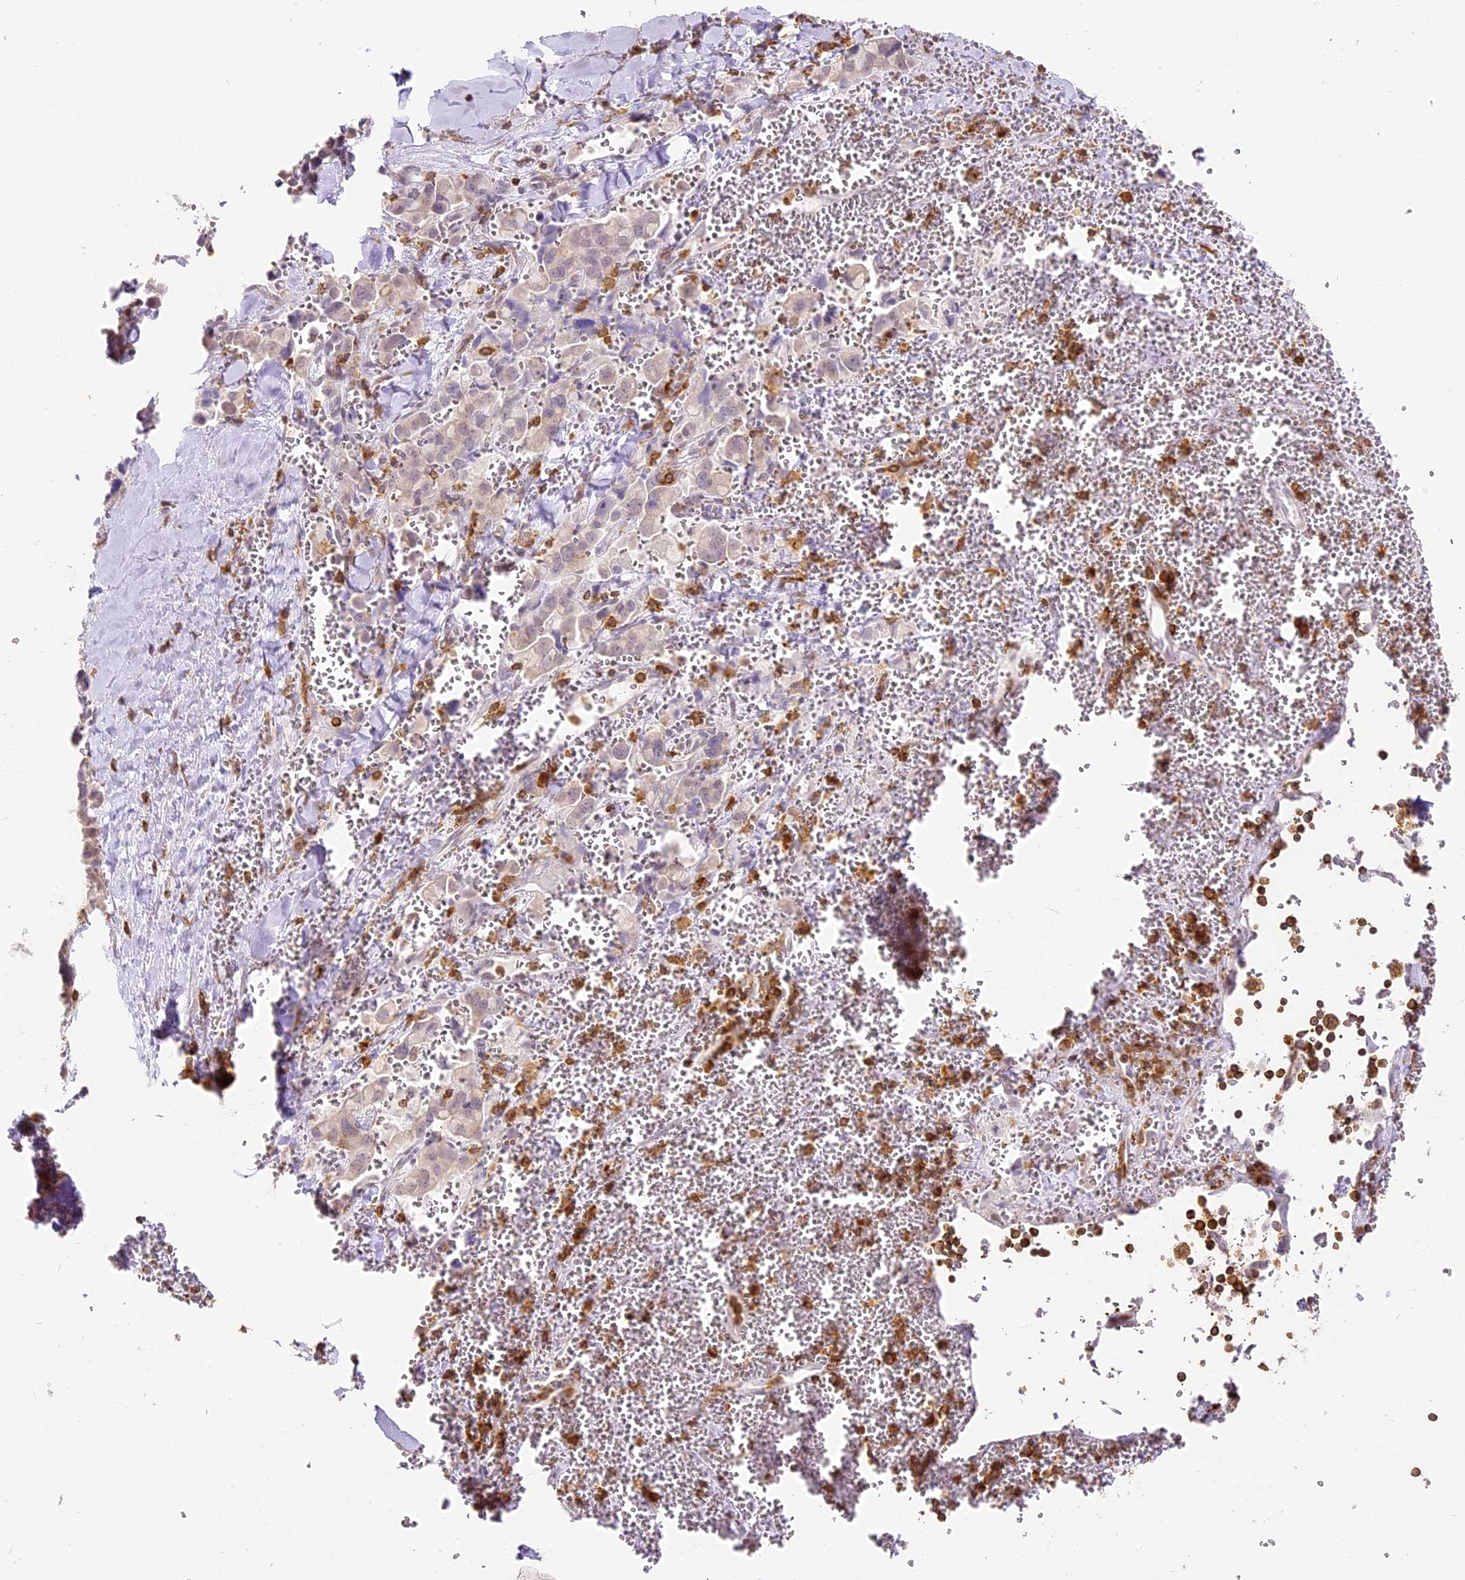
{"staining": {"intensity": "negative", "quantity": "none", "location": "none"}, "tissue": "pancreatic cancer", "cell_type": "Tumor cells", "image_type": "cancer", "snomed": [{"axis": "morphology", "description": "Adenocarcinoma, NOS"}, {"axis": "topography", "description": "Pancreas"}], "caption": "Immunohistochemical staining of human pancreatic adenocarcinoma shows no significant positivity in tumor cells.", "gene": "DOCK2", "patient": {"sex": "male", "age": 65}}